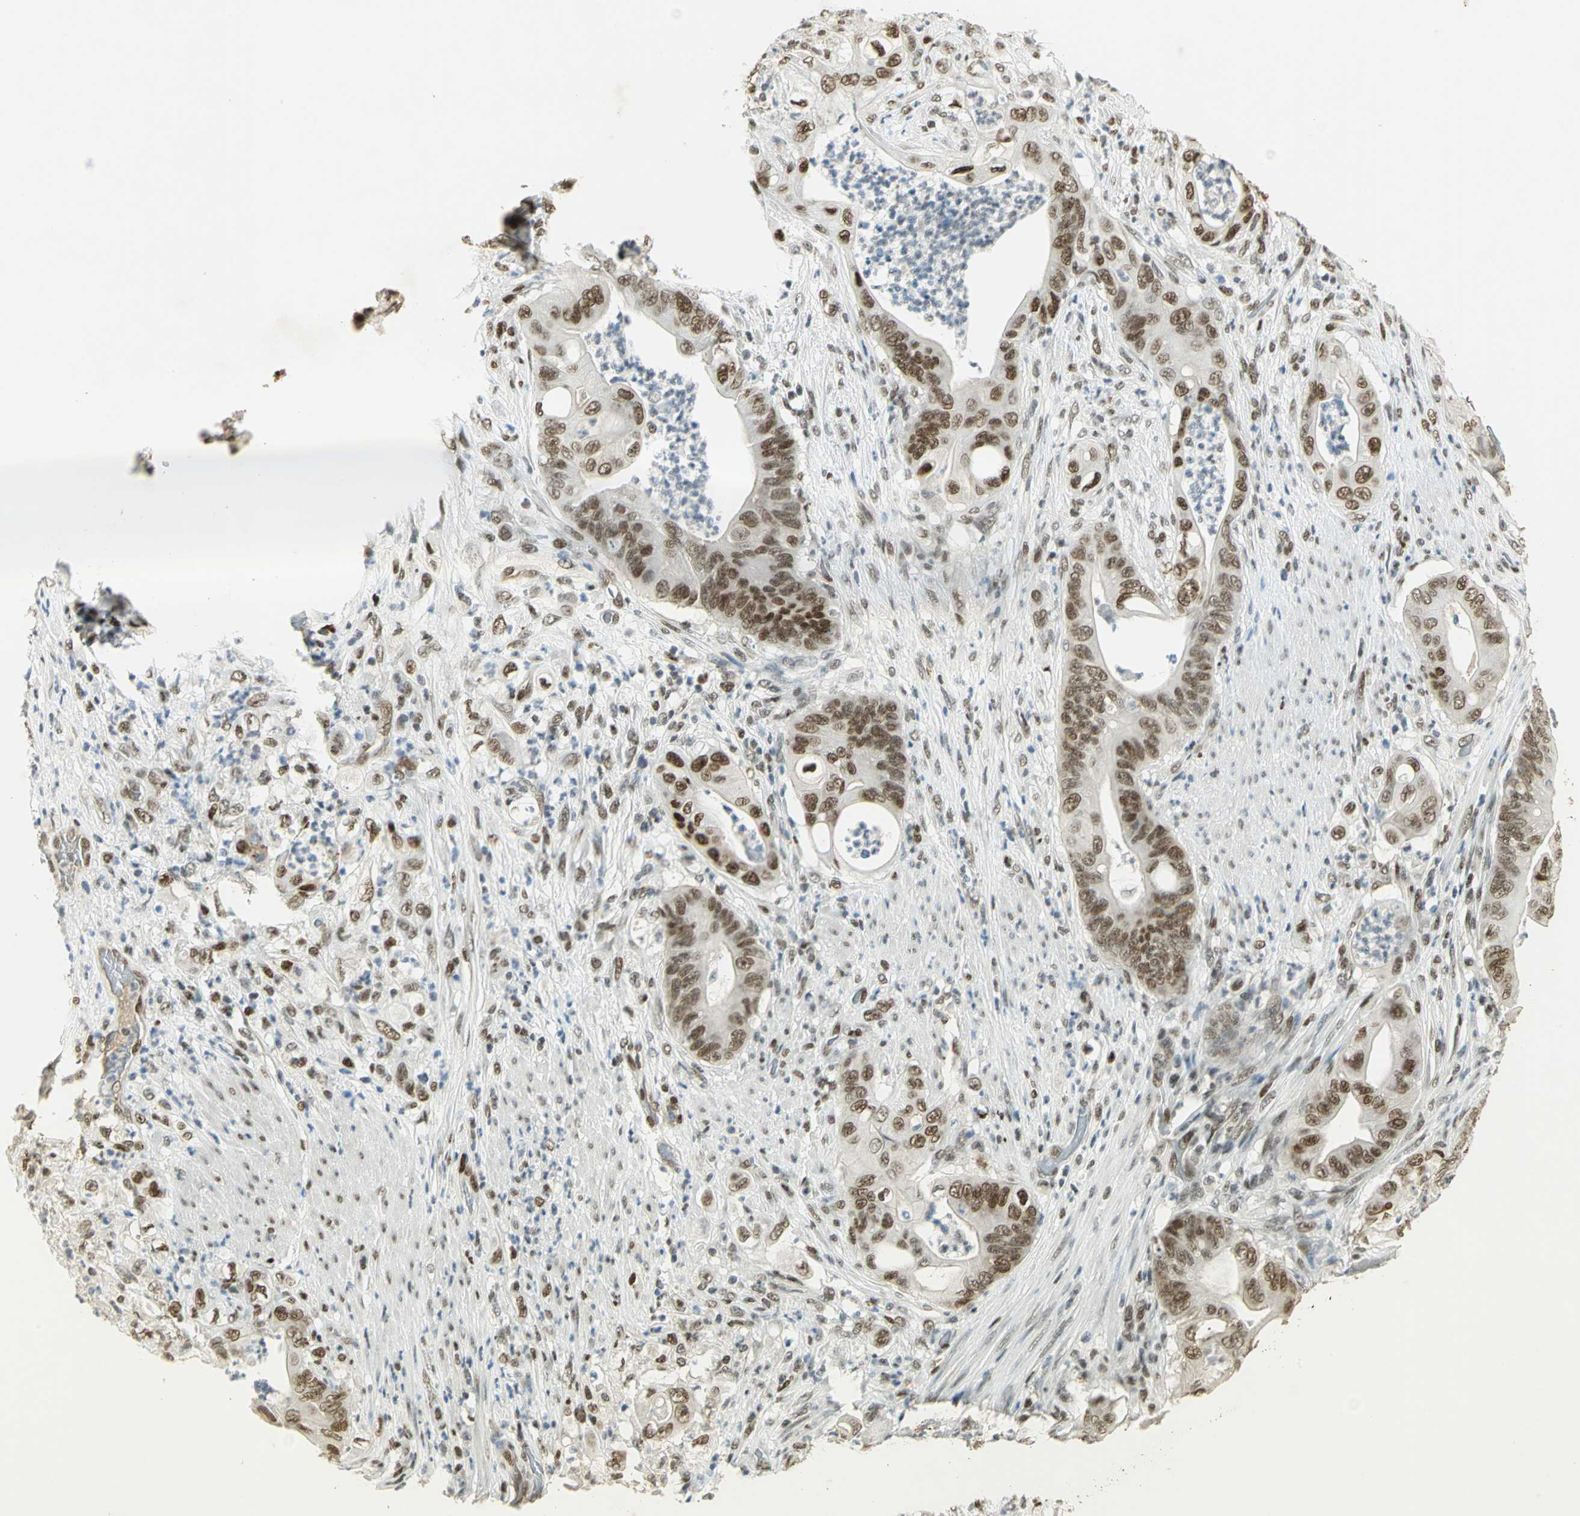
{"staining": {"intensity": "strong", "quantity": ">75%", "location": "nuclear"}, "tissue": "stomach cancer", "cell_type": "Tumor cells", "image_type": "cancer", "snomed": [{"axis": "morphology", "description": "Adenocarcinoma, NOS"}, {"axis": "topography", "description": "Stomach"}], "caption": "Stomach adenocarcinoma was stained to show a protein in brown. There is high levels of strong nuclear staining in about >75% of tumor cells.", "gene": "AK6", "patient": {"sex": "female", "age": 73}}